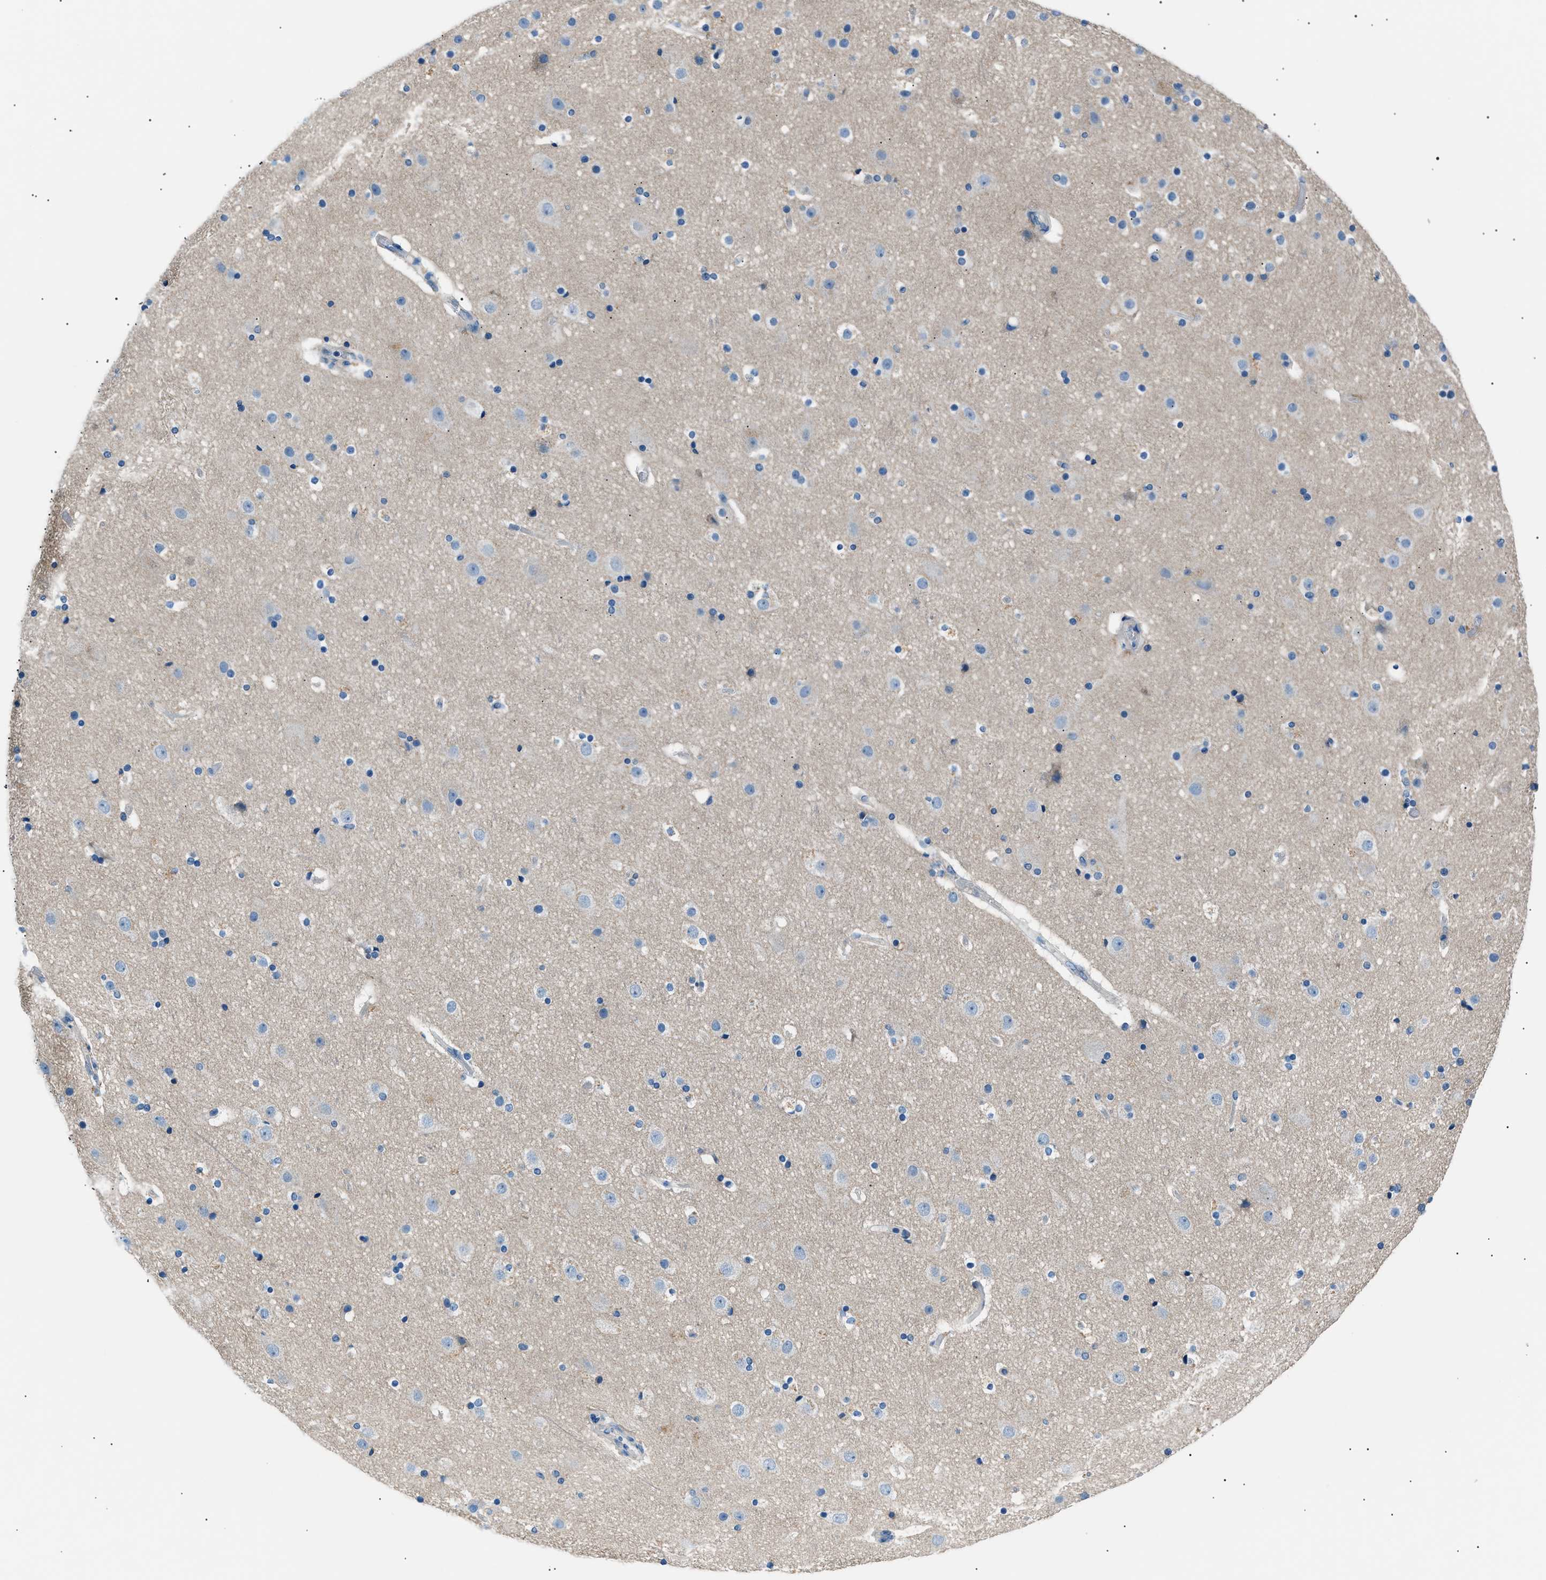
{"staining": {"intensity": "negative", "quantity": "none", "location": "none"}, "tissue": "cerebral cortex", "cell_type": "Endothelial cells", "image_type": "normal", "snomed": [{"axis": "morphology", "description": "Normal tissue, NOS"}, {"axis": "topography", "description": "Cerebral cortex"}], "caption": "This is an IHC histopathology image of benign human cerebral cortex. There is no staining in endothelial cells.", "gene": "LRRC37B", "patient": {"sex": "male", "age": 57}}